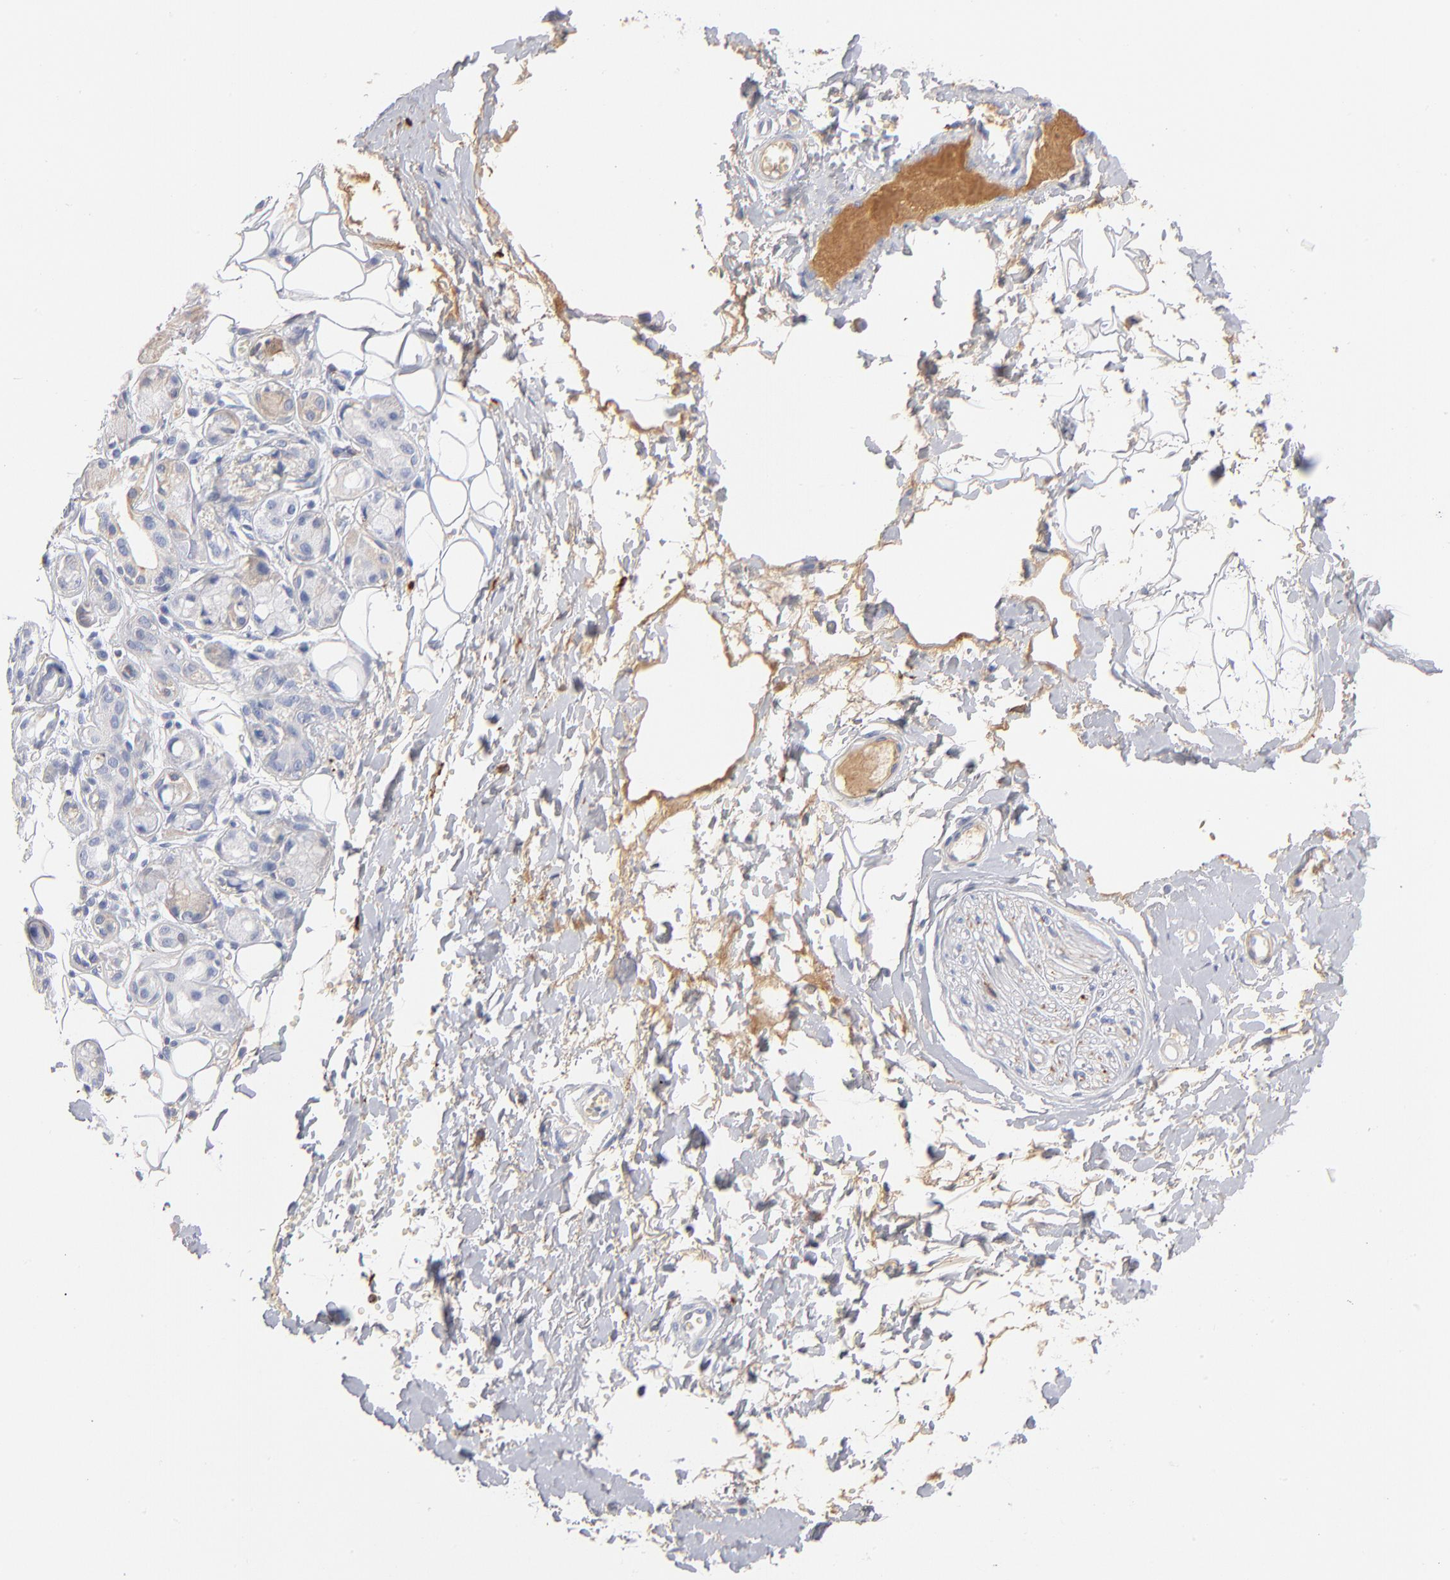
{"staining": {"intensity": "moderate", "quantity": "<25%", "location": "cytoplasmic/membranous"}, "tissue": "adipose tissue", "cell_type": "Adipocytes", "image_type": "normal", "snomed": [{"axis": "morphology", "description": "Normal tissue, NOS"}, {"axis": "morphology", "description": "Inflammation, NOS"}, {"axis": "topography", "description": "Salivary gland"}, {"axis": "topography", "description": "Peripheral nerve tissue"}], "caption": "Adipose tissue stained with DAB immunohistochemistry (IHC) exhibits low levels of moderate cytoplasmic/membranous staining in about <25% of adipocytes.", "gene": "APOH", "patient": {"sex": "female", "age": 75}}